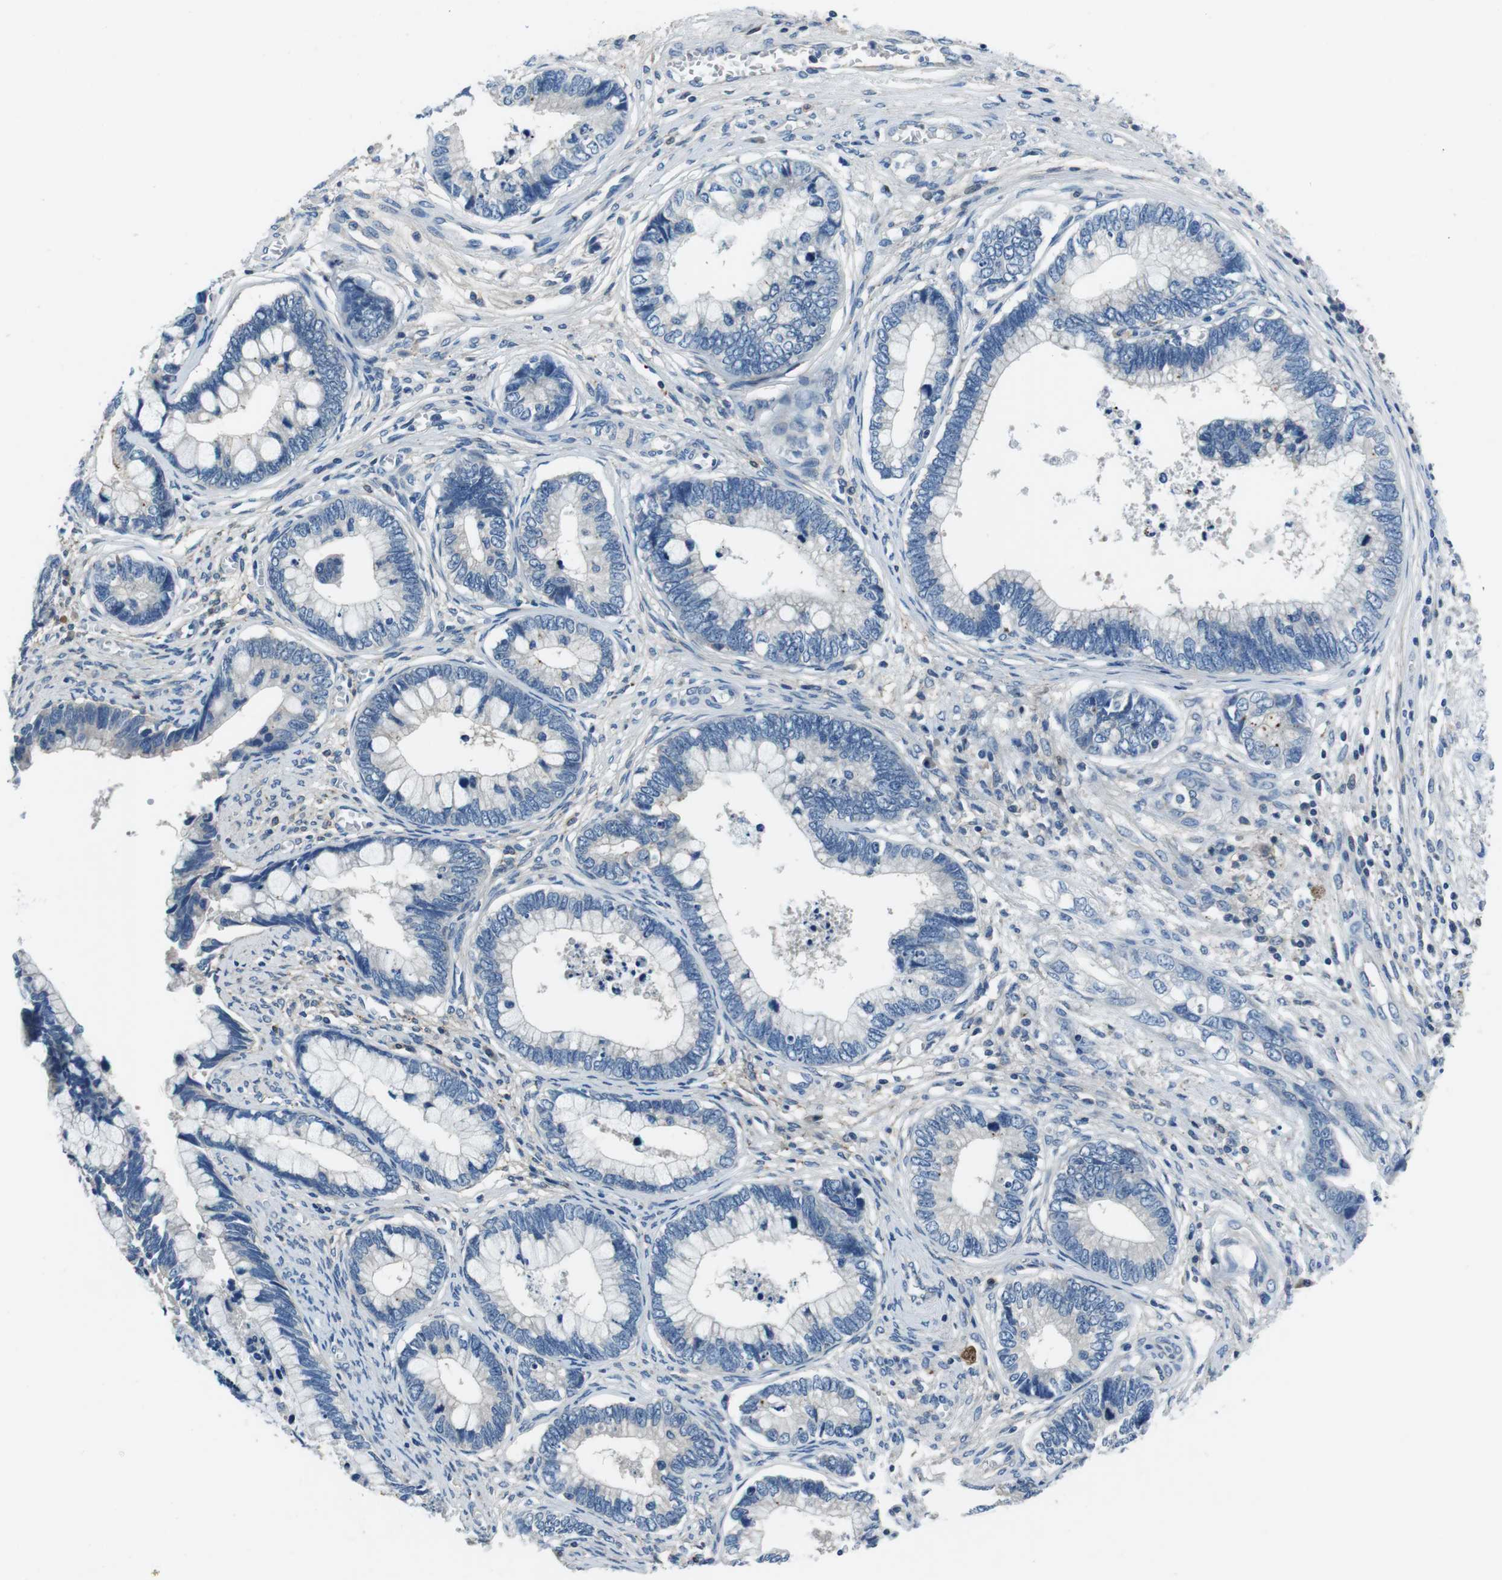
{"staining": {"intensity": "negative", "quantity": "none", "location": "none"}, "tissue": "cervical cancer", "cell_type": "Tumor cells", "image_type": "cancer", "snomed": [{"axis": "morphology", "description": "Adenocarcinoma, NOS"}, {"axis": "topography", "description": "Cervix"}], "caption": "DAB (3,3'-diaminobenzidine) immunohistochemical staining of cervical cancer displays no significant expression in tumor cells. (IHC, brightfield microscopy, high magnification).", "gene": "TULP3", "patient": {"sex": "female", "age": 44}}